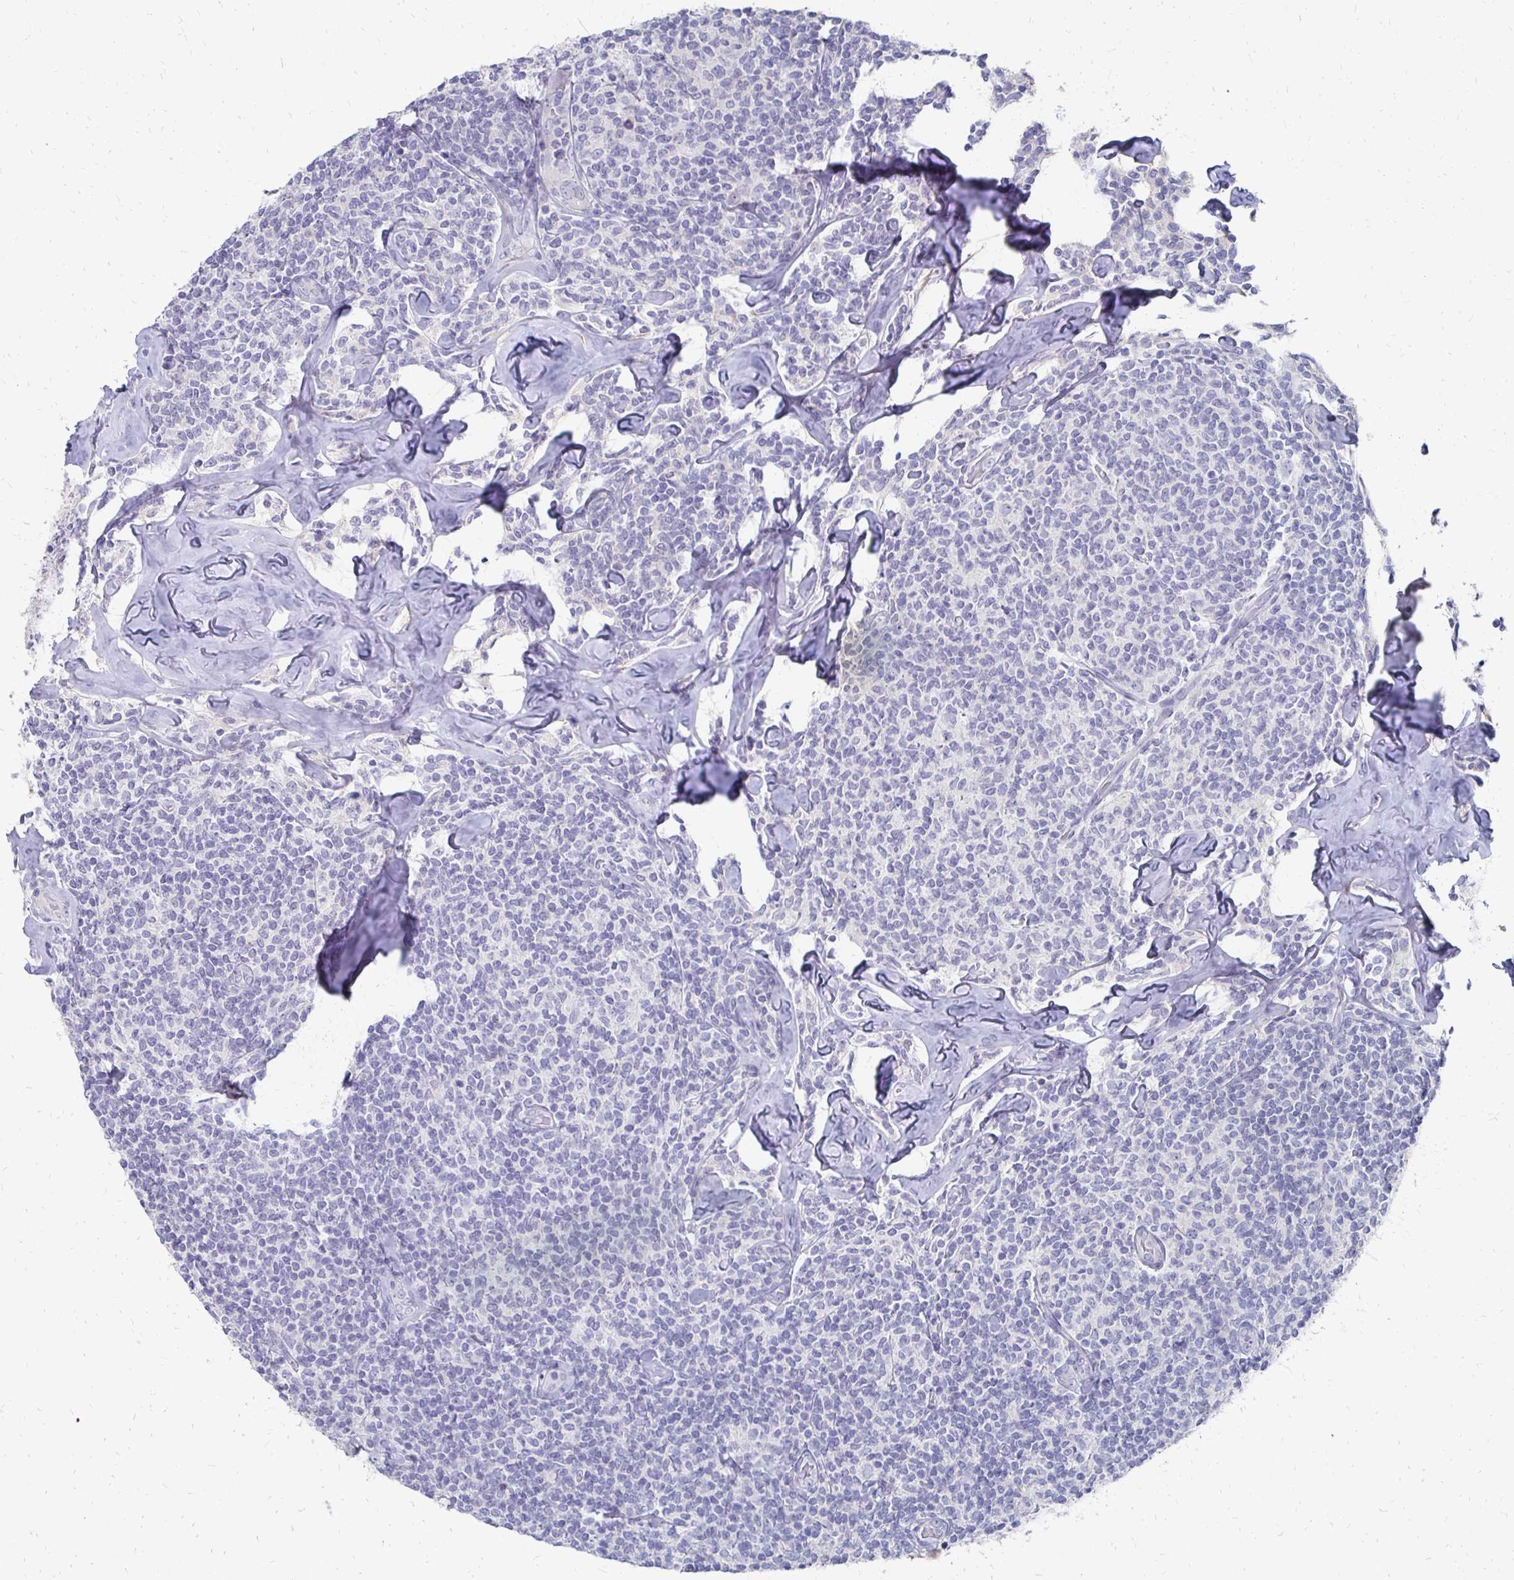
{"staining": {"intensity": "negative", "quantity": "none", "location": "none"}, "tissue": "lymphoma", "cell_type": "Tumor cells", "image_type": "cancer", "snomed": [{"axis": "morphology", "description": "Malignant lymphoma, non-Hodgkin's type, Low grade"}, {"axis": "topography", "description": "Lymph node"}], "caption": "Tumor cells show no significant expression in lymphoma.", "gene": "SYCP3", "patient": {"sex": "female", "age": 56}}